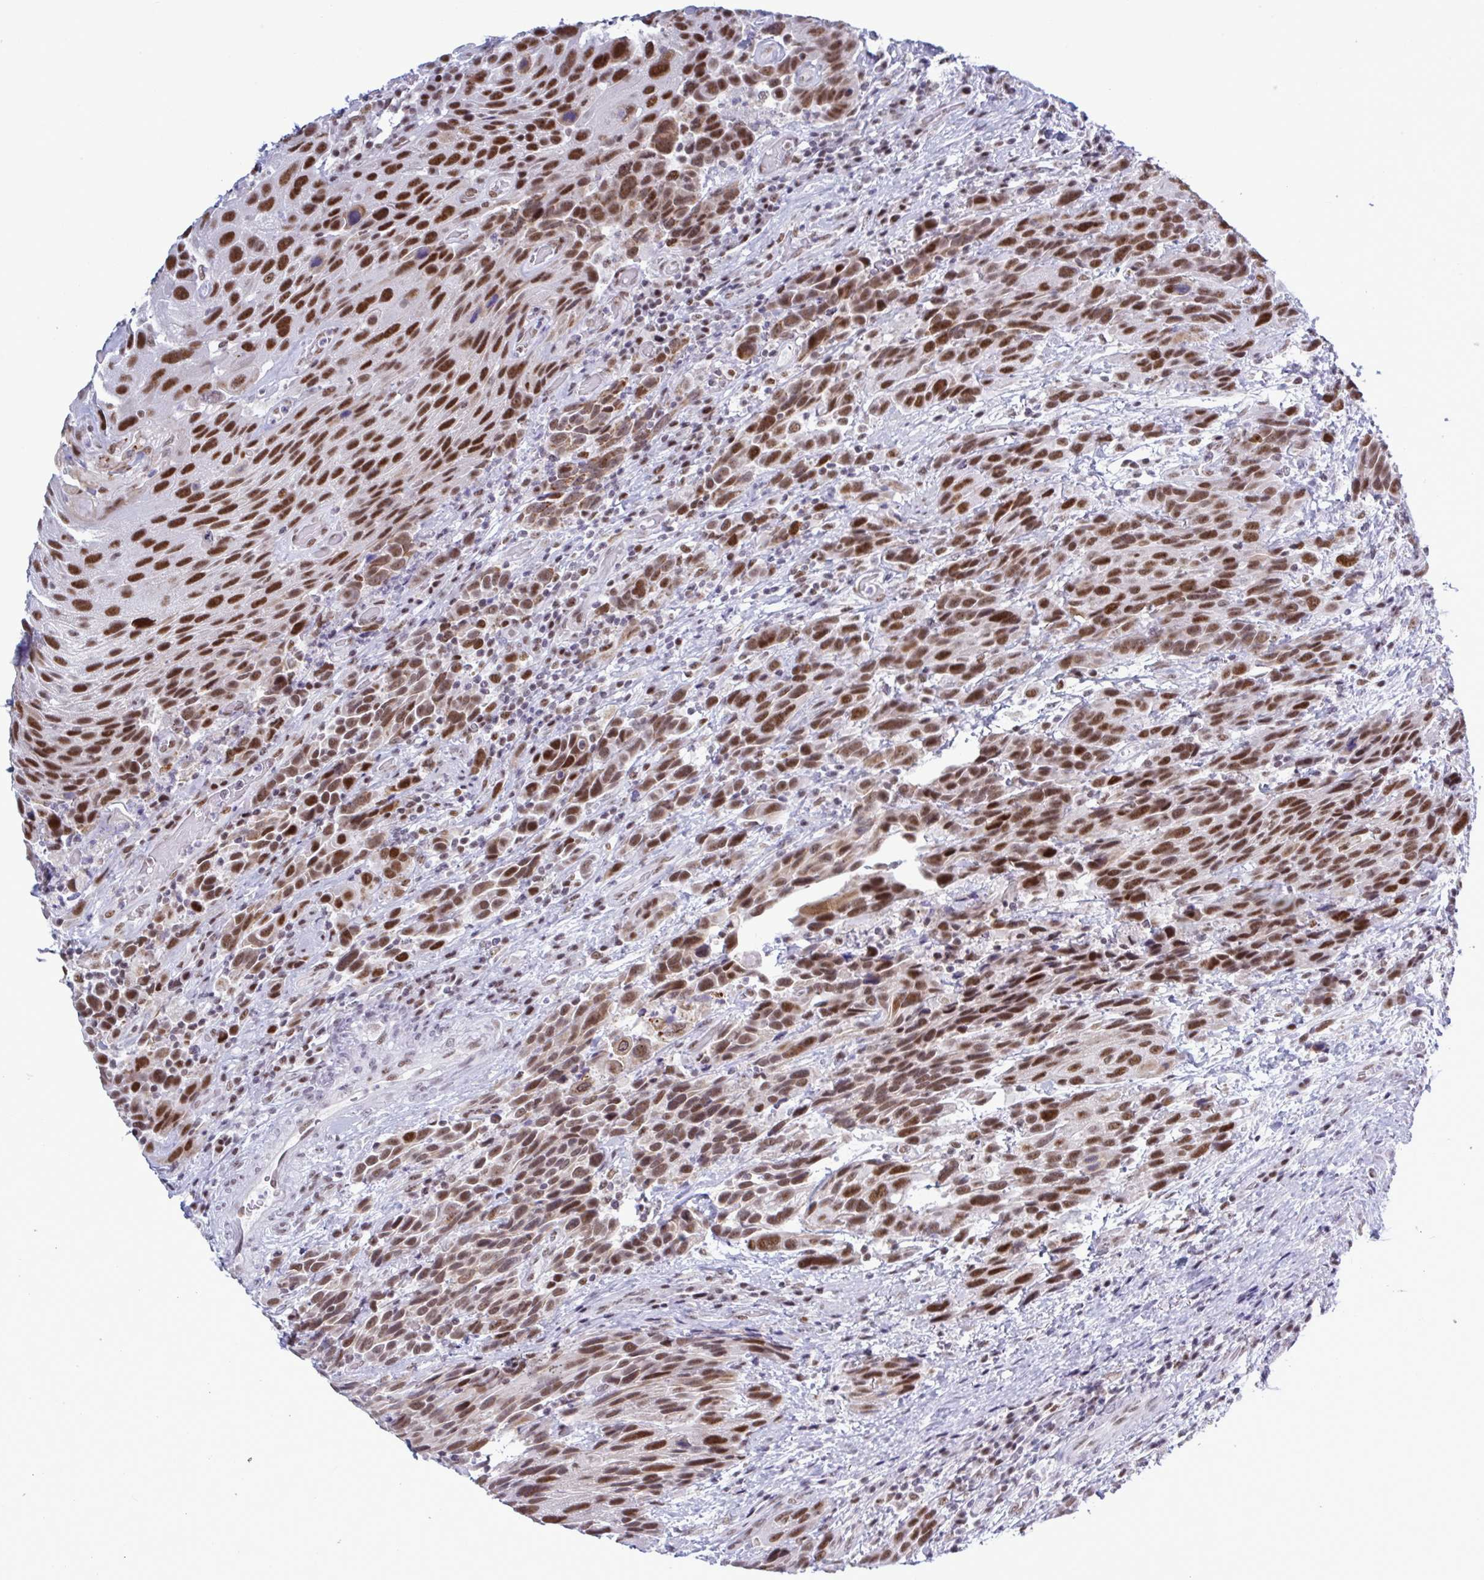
{"staining": {"intensity": "strong", "quantity": ">75%", "location": "nuclear"}, "tissue": "urothelial cancer", "cell_type": "Tumor cells", "image_type": "cancer", "snomed": [{"axis": "morphology", "description": "Urothelial carcinoma, High grade"}, {"axis": "topography", "description": "Urinary bladder"}], "caption": "Brown immunohistochemical staining in human urothelial cancer shows strong nuclear staining in approximately >75% of tumor cells.", "gene": "PPP1R10", "patient": {"sex": "female", "age": 70}}